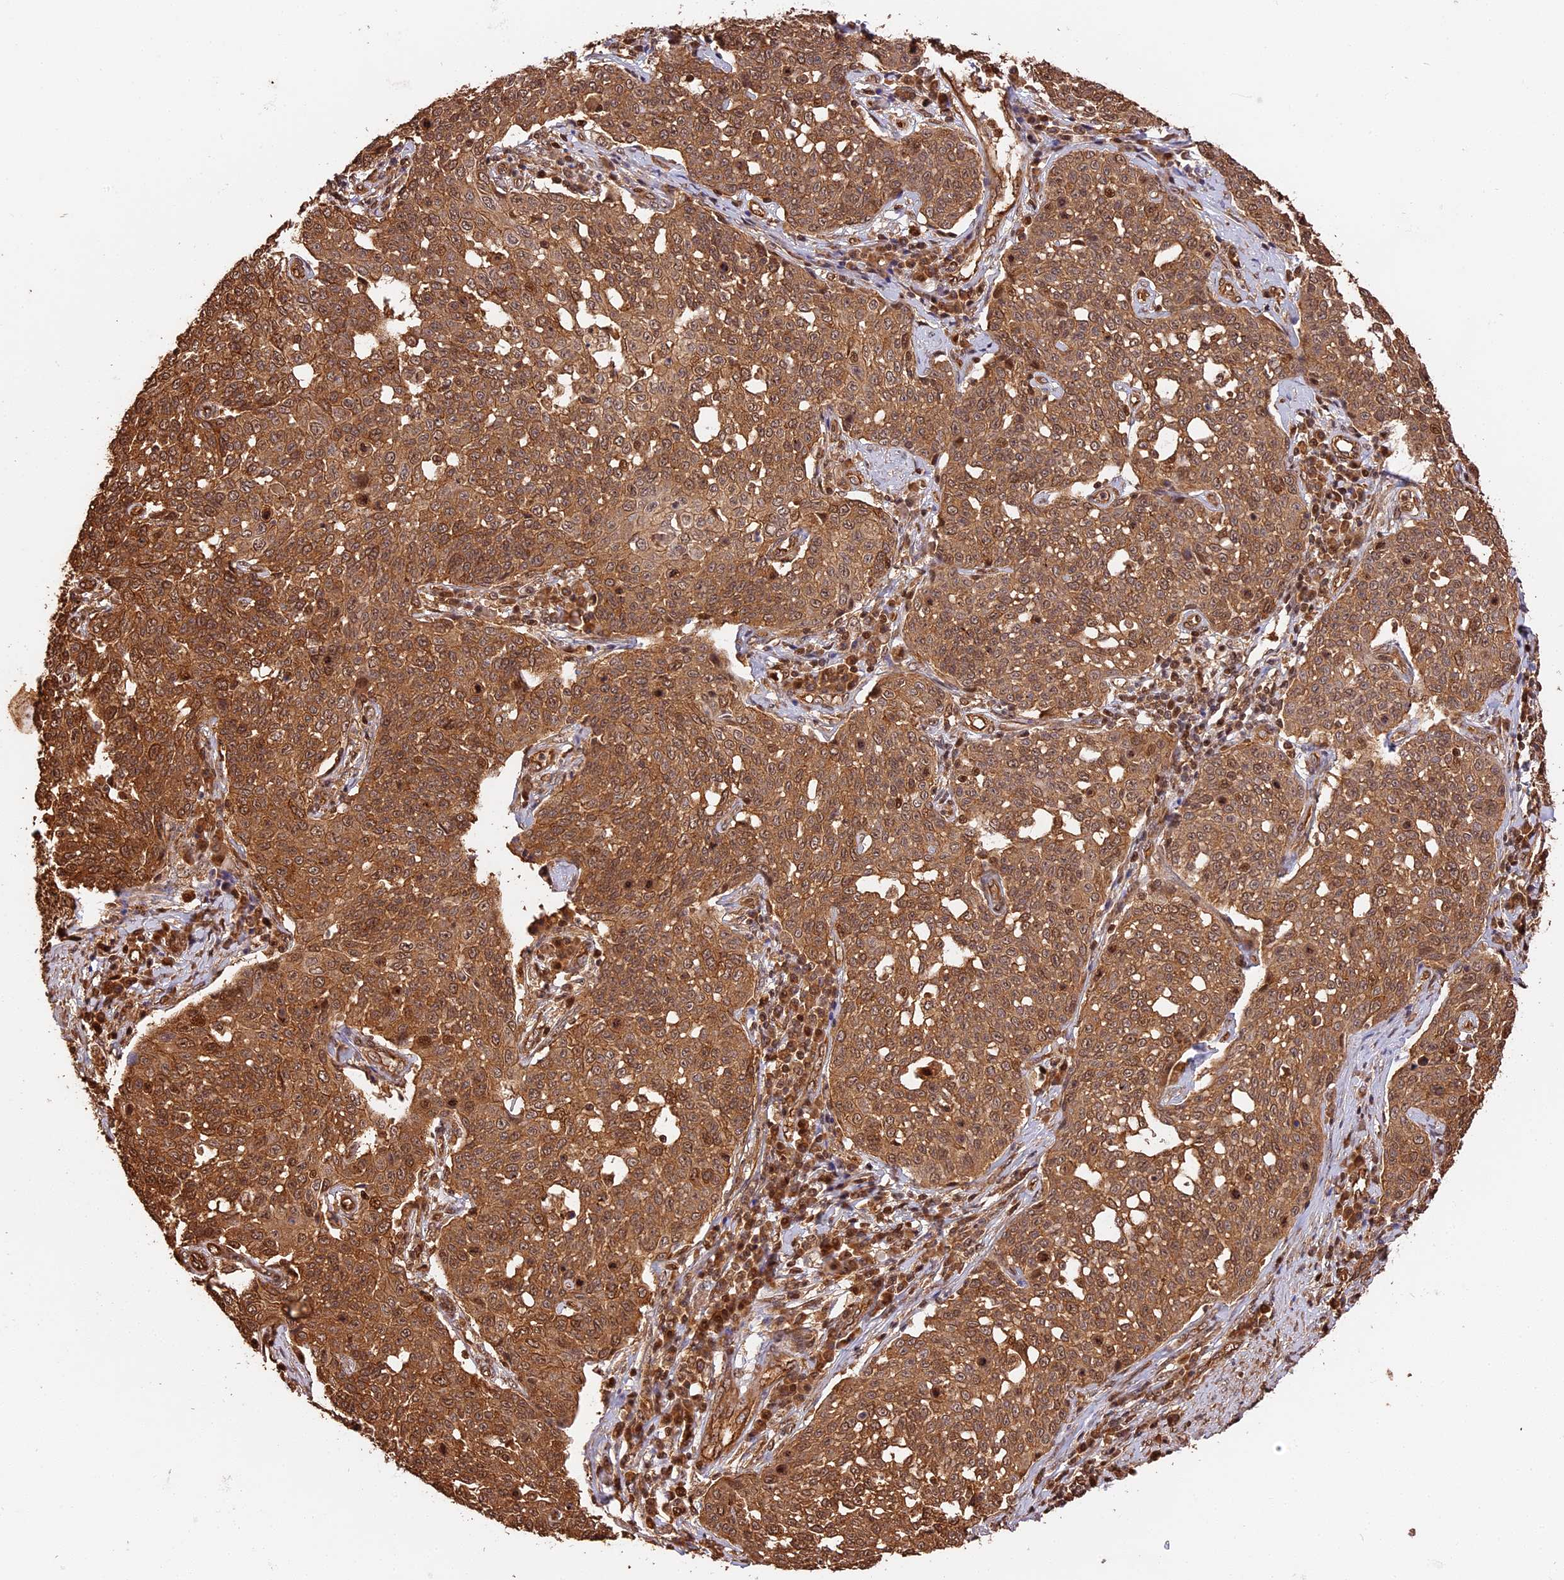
{"staining": {"intensity": "moderate", "quantity": ">75%", "location": "cytoplasmic/membranous,nuclear"}, "tissue": "cervical cancer", "cell_type": "Tumor cells", "image_type": "cancer", "snomed": [{"axis": "morphology", "description": "Squamous cell carcinoma, NOS"}, {"axis": "topography", "description": "Cervix"}], "caption": "IHC photomicrograph of neoplastic tissue: cervical cancer (squamous cell carcinoma) stained using immunohistochemistry (IHC) shows medium levels of moderate protein expression localized specifically in the cytoplasmic/membranous and nuclear of tumor cells, appearing as a cytoplasmic/membranous and nuclear brown color.", "gene": "PPP1R37", "patient": {"sex": "female", "age": 34}}